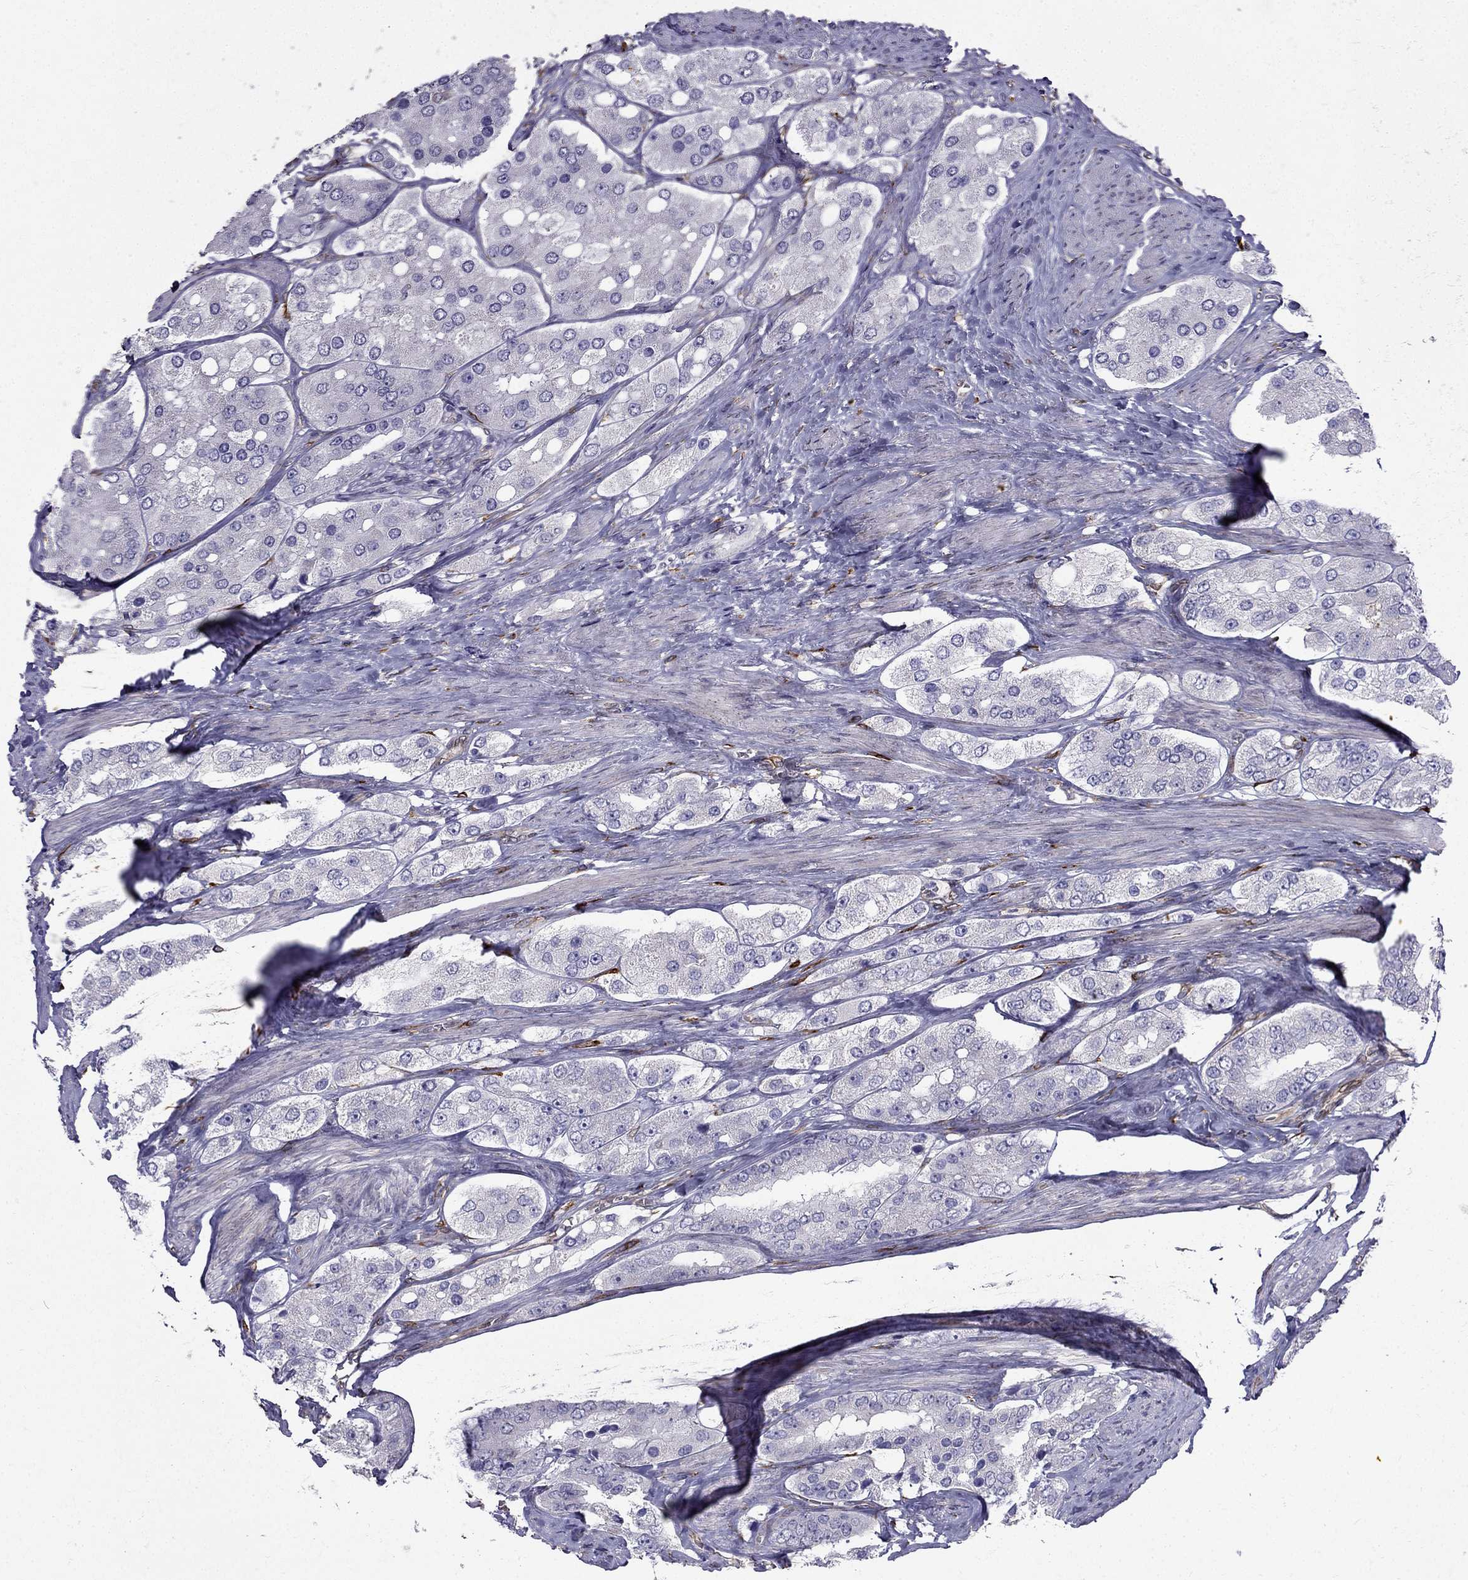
{"staining": {"intensity": "negative", "quantity": "none", "location": "none"}, "tissue": "prostate cancer", "cell_type": "Tumor cells", "image_type": "cancer", "snomed": [{"axis": "morphology", "description": "Adenocarcinoma, Low grade"}, {"axis": "topography", "description": "Prostate"}], "caption": "Protein analysis of prostate cancer exhibits no significant expression in tumor cells. Nuclei are stained in blue.", "gene": "IKBIP", "patient": {"sex": "male", "age": 69}}